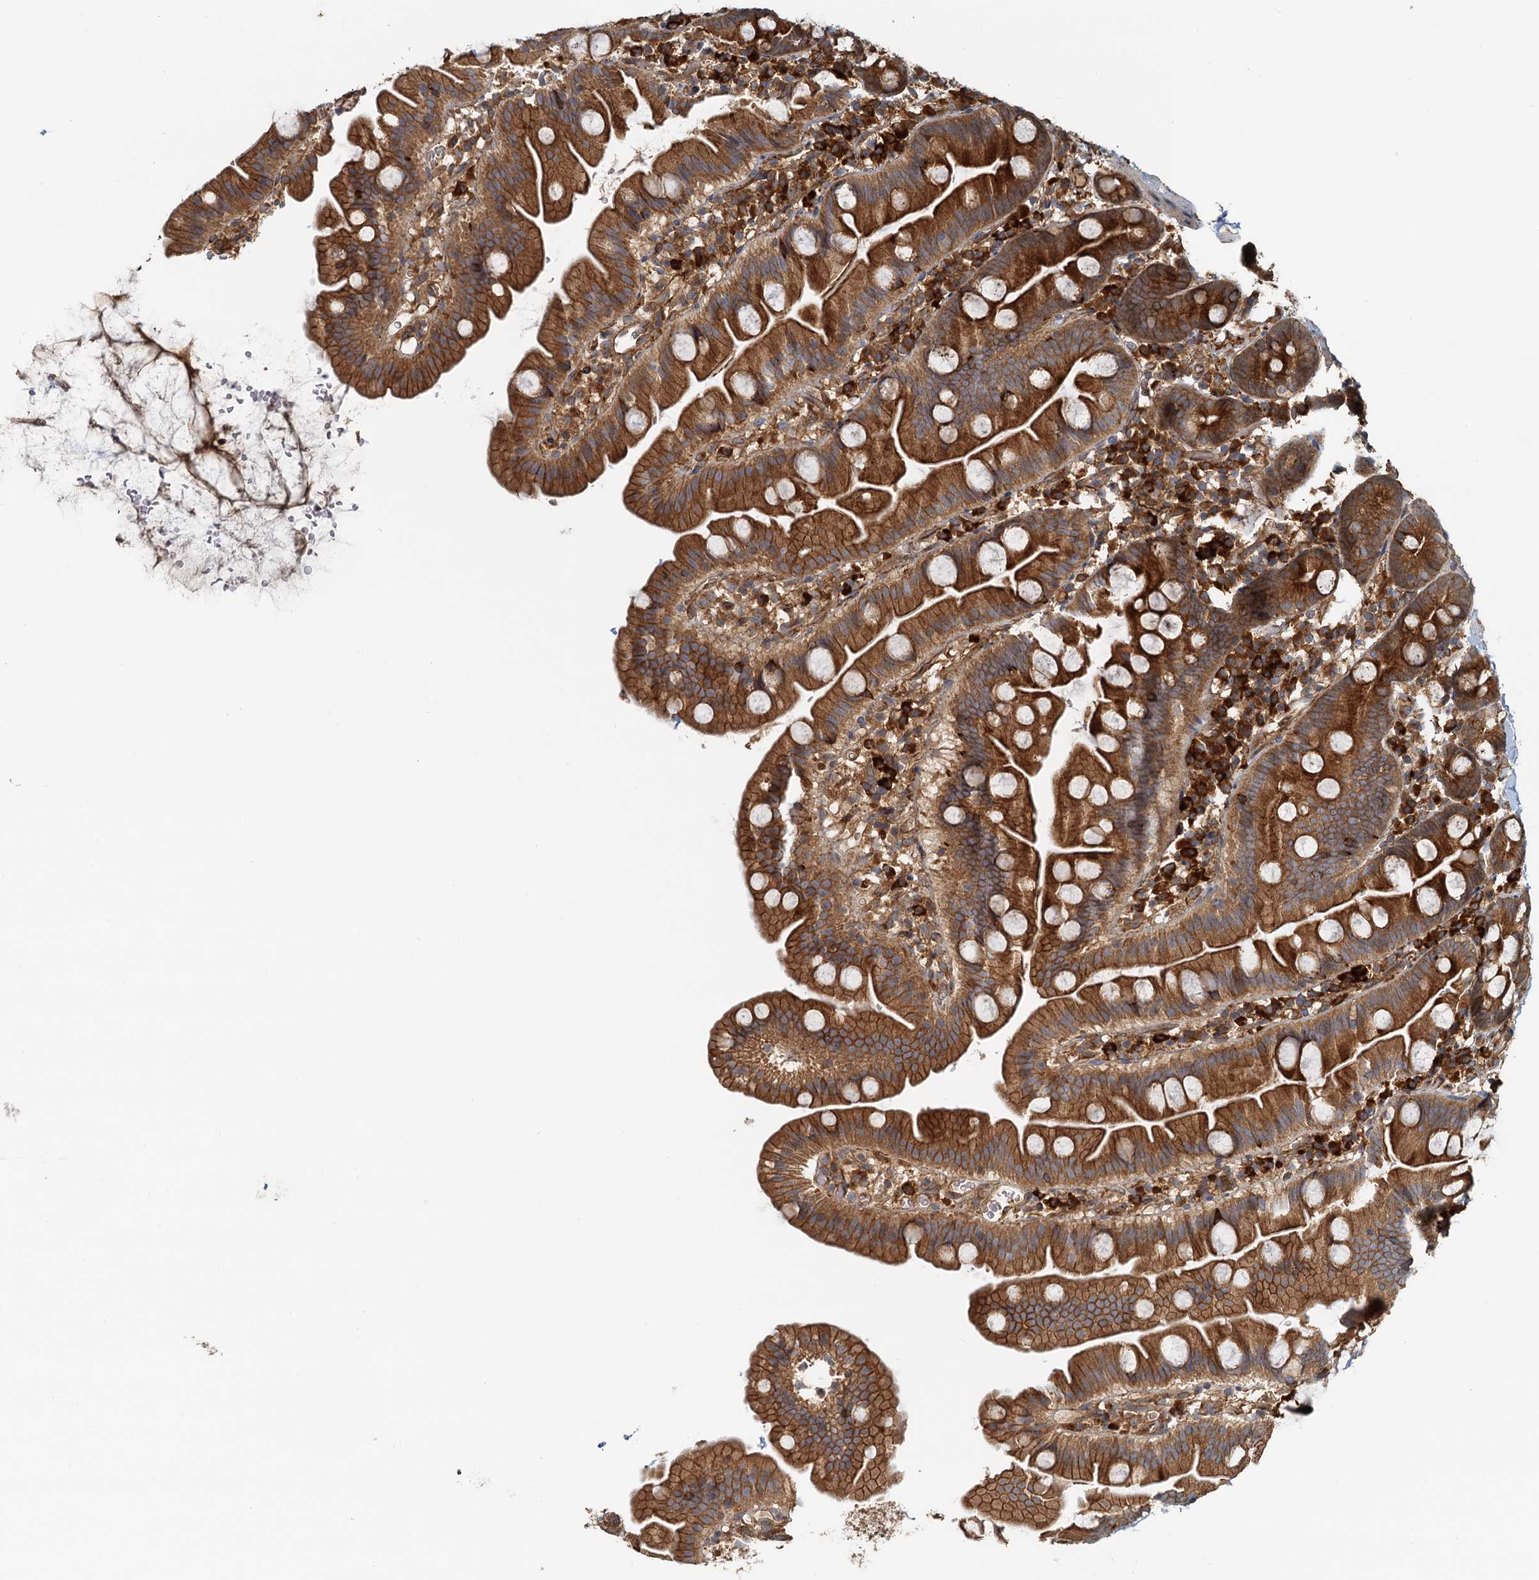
{"staining": {"intensity": "strong", "quantity": ">75%", "location": "cytoplasmic/membranous"}, "tissue": "small intestine", "cell_type": "Glandular cells", "image_type": "normal", "snomed": [{"axis": "morphology", "description": "Normal tissue, NOS"}, {"axis": "topography", "description": "Small intestine"}], "caption": "Approximately >75% of glandular cells in normal human small intestine show strong cytoplasmic/membranous protein expression as visualized by brown immunohistochemical staining.", "gene": "NIPAL3", "patient": {"sex": "female", "age": 68}}